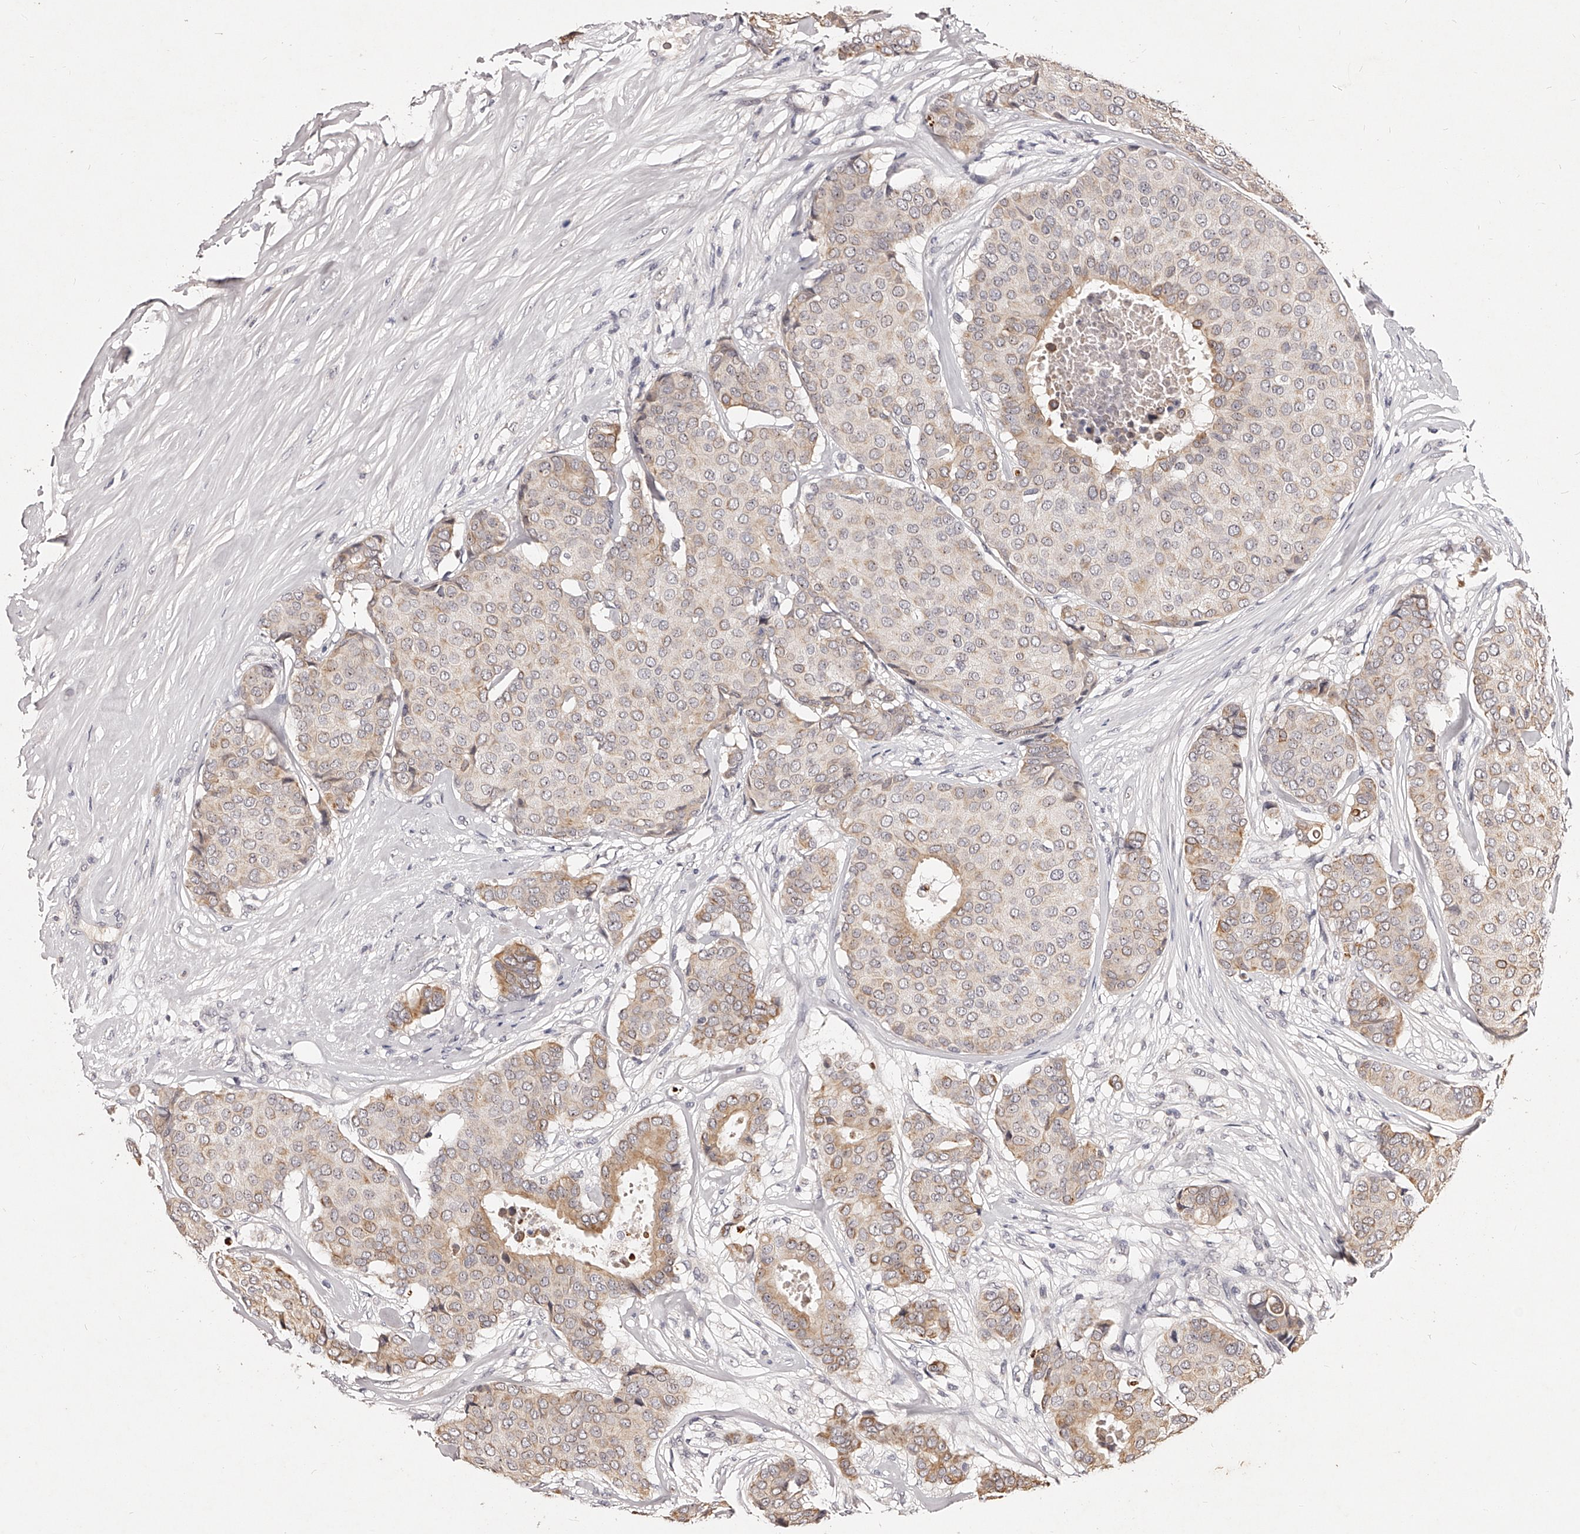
{"staining": {"intensity": "moderate", "quantity": "<25%", "location": "cytoplasmic/membranous"}, "tissue": "breast cancer", "cell_type": "Tumor cells", "image_type": "cancer", "snomed": [{"axis": "morphology", "description": "Duct carcinoma"}, {"axis": "topography", "description": "Breast"}], "caption": "A photomicrograph of human intraductal carcinoma (breast) stained for a protein reveals moderate cytoplasmic/membranous brown staining in tumor cells. (DAB IHC with brightfield microscopy, high magnification).", "gene": "PHACTR1", "patient": {"sex": "female", "age": 75}}